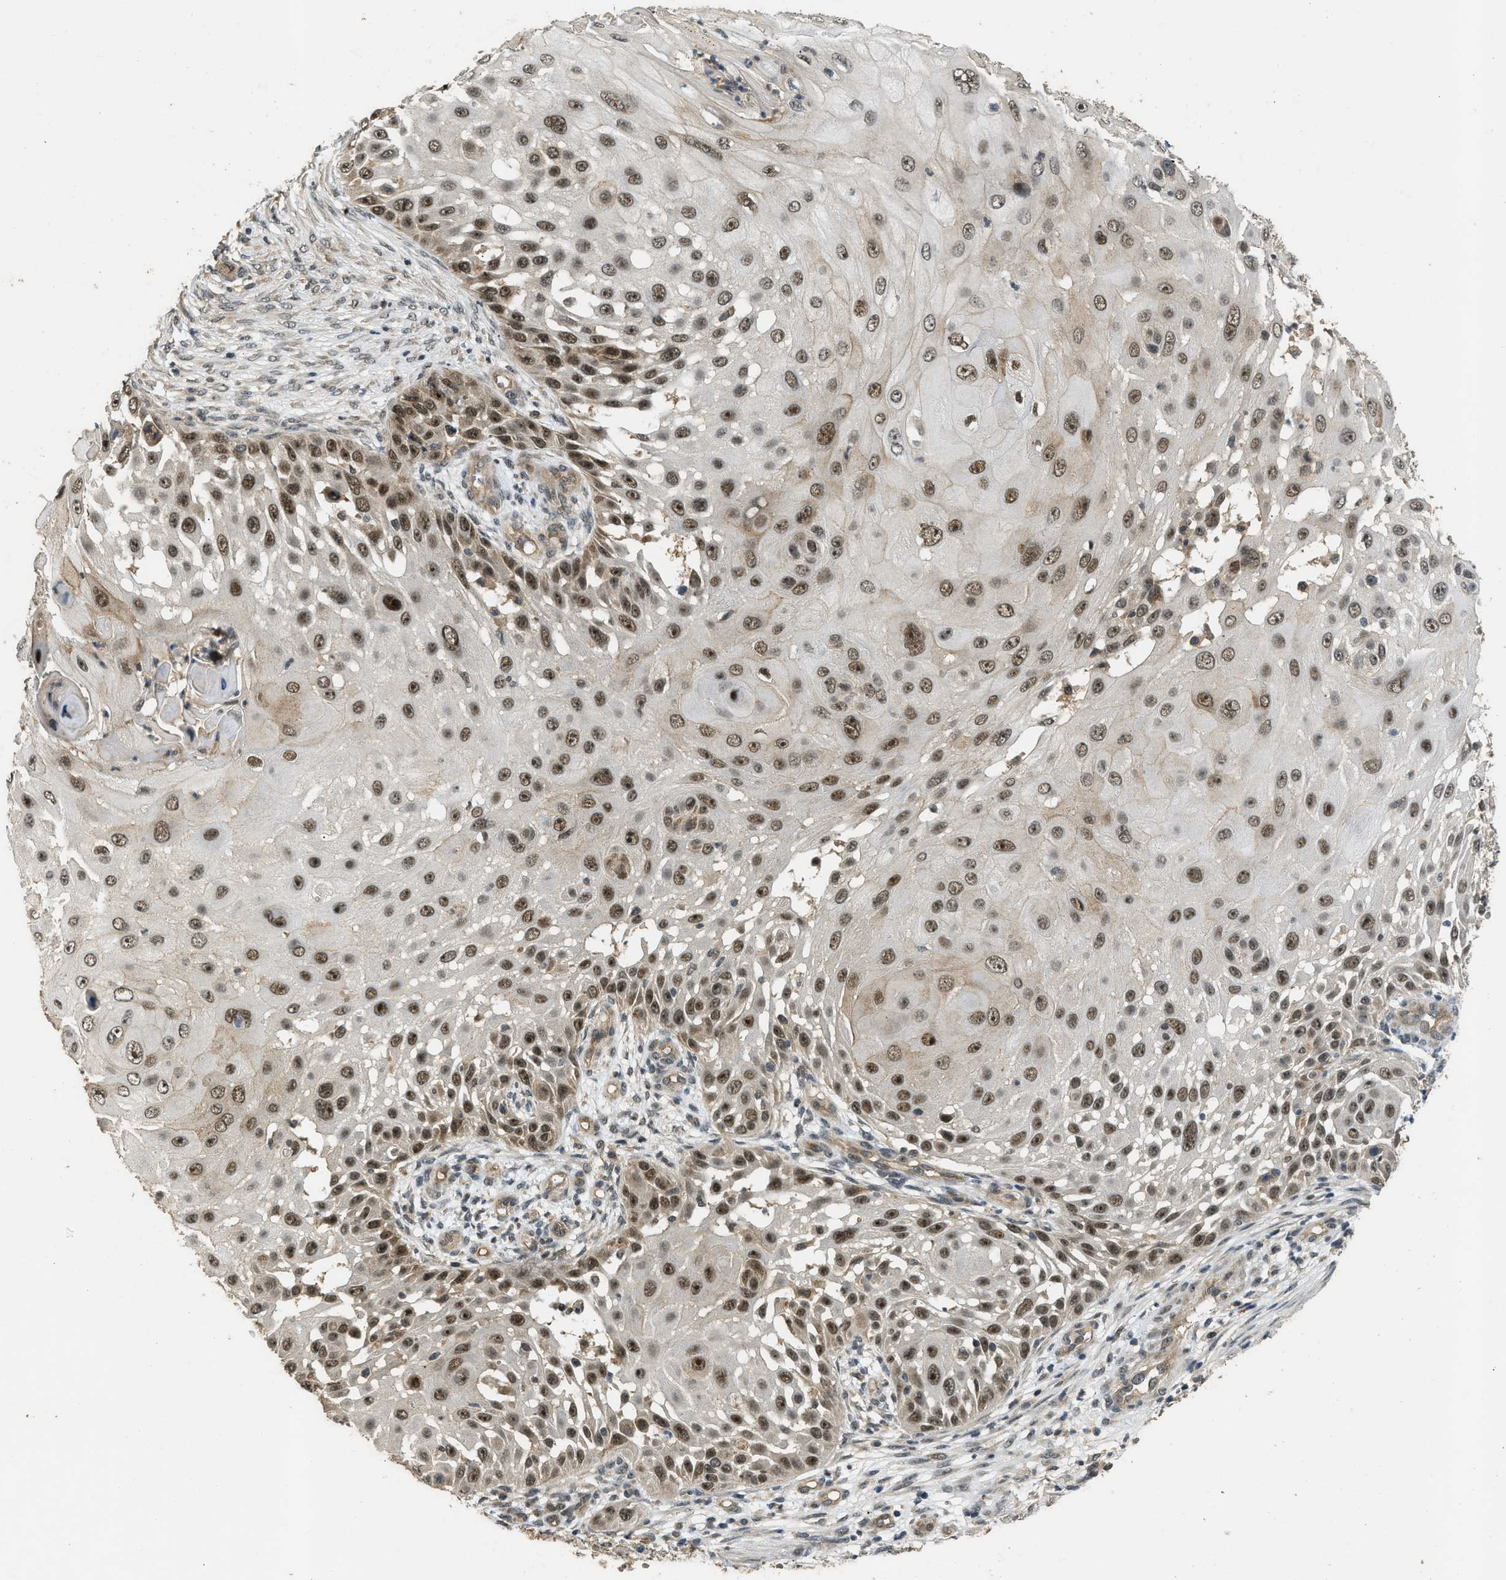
{"staining": {"intensity": "moderate", "quantity": ">75%", "location": "nuclear"}, "tissue": "skin cancer", "cell_type": "Tumor cells", "image_type": "cancer", "snomed": [{"axis": "morphology", "description": "Squamous cell carcinoma, NOS"}, {"axis": "topography", "description": "Skin"}], "caption": "The image reveals a brown stain indicating the presence of a protein in the nuclear of tumor cells in skin squamous cell carcinoma.", "gene": "GET1", "patient": {"sex": "female", "age": 44}}